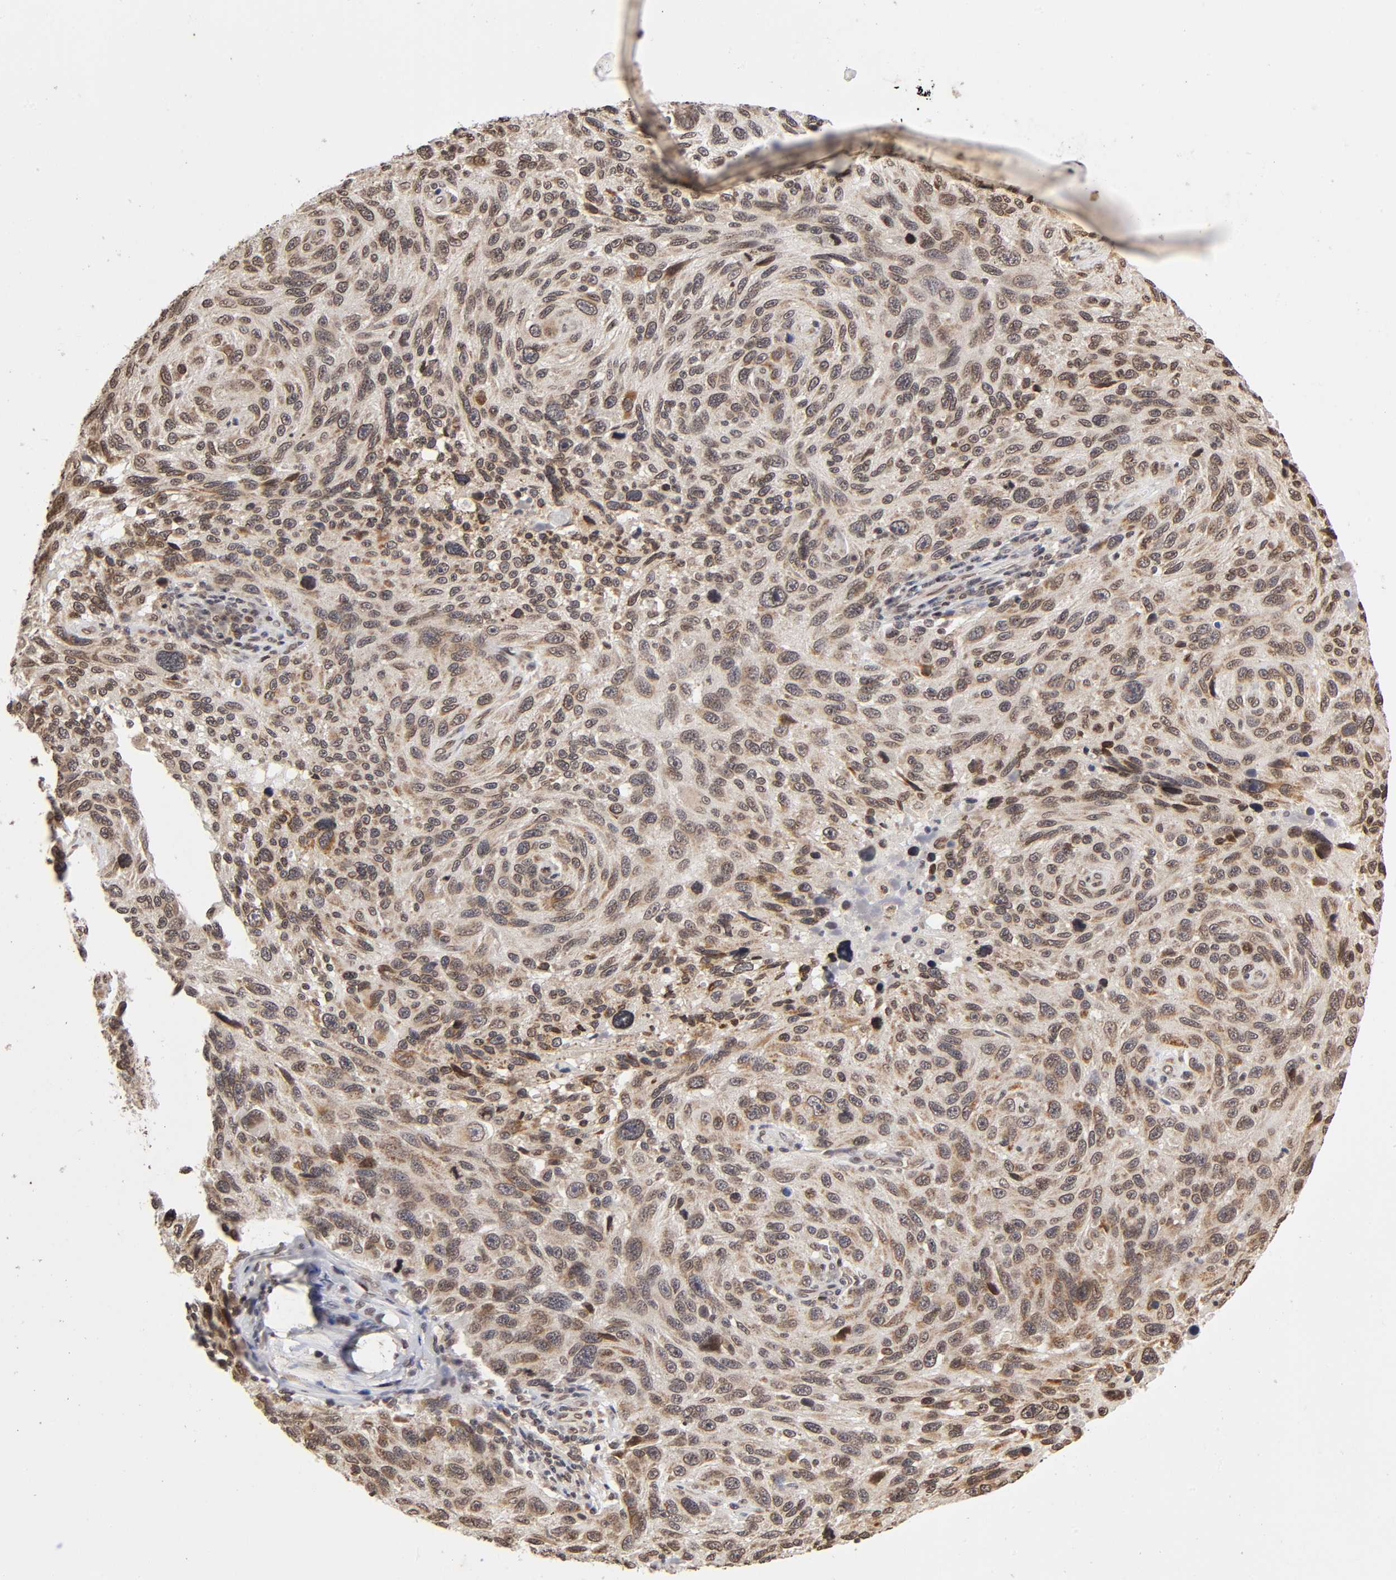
{"staining": {"intensity": "weak", "quantity": ">75%", "location": "cytoplasmic/membranous"}, "tissue": "melanoma", "cell_type": "Tumor cells", "image_type": "cancer", "snomed": [{"axis": "morphology", "description": "Malignant melanoma, NOS"}, {"axis": "topography", "description": "Skin"}], "caption": "Immunohistochemistry (IHC) image of neoplastic tissue: human melanoma stained using IHC reveals low levels of weak protein expression localized specifically in the cytoplasmic/membranous of tumor cells, appearing as a cytoplasmic/membranous brown color.", "gene": "MLLT6", "patient": {"sex": "male", "age": 53}}